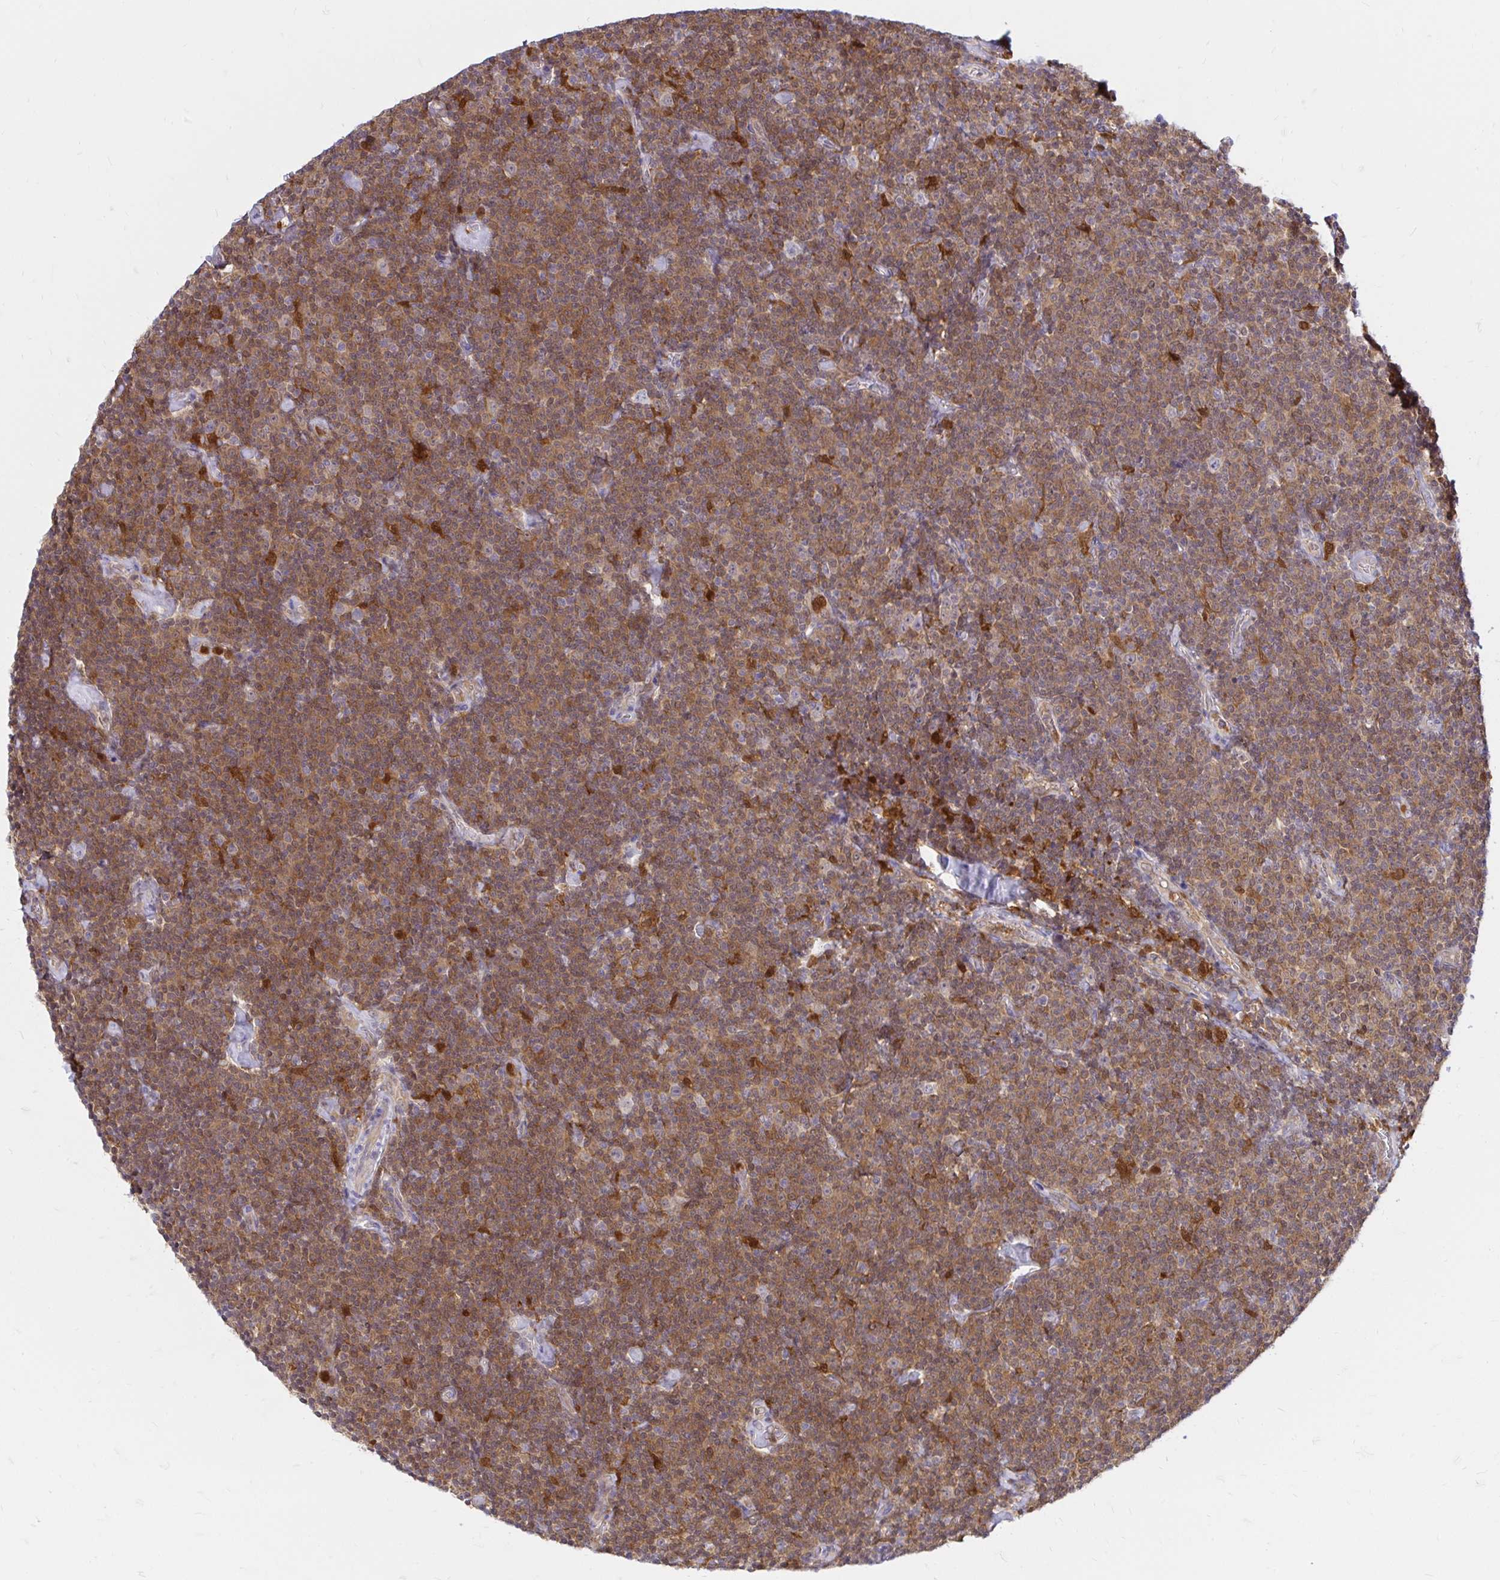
{"staining": {"intensity": "moderate", "quantity": ">75%", "location": "cytoplasmic/membranous"}, "tissue": "lymphoma", "cell_type": "Tumor cells", "image_type": "cancer", "snomed": [{"axis": "morphology", "description": "Malignant lymphoma, non-Hodgkin's type, Low grade"}, {"axis": "topography", "description": "Lymph node"}], "caption": "Protein positivity by immunohistochemistry (IHC) exhibits moderate cytoplasmic/membranous staining in about >75% of tumor cells in malignant lymphoma, non-Hodgkin's type (low-grade).", "gene": "PYCARD", "patient": {"sex": "male", "age": 81}}